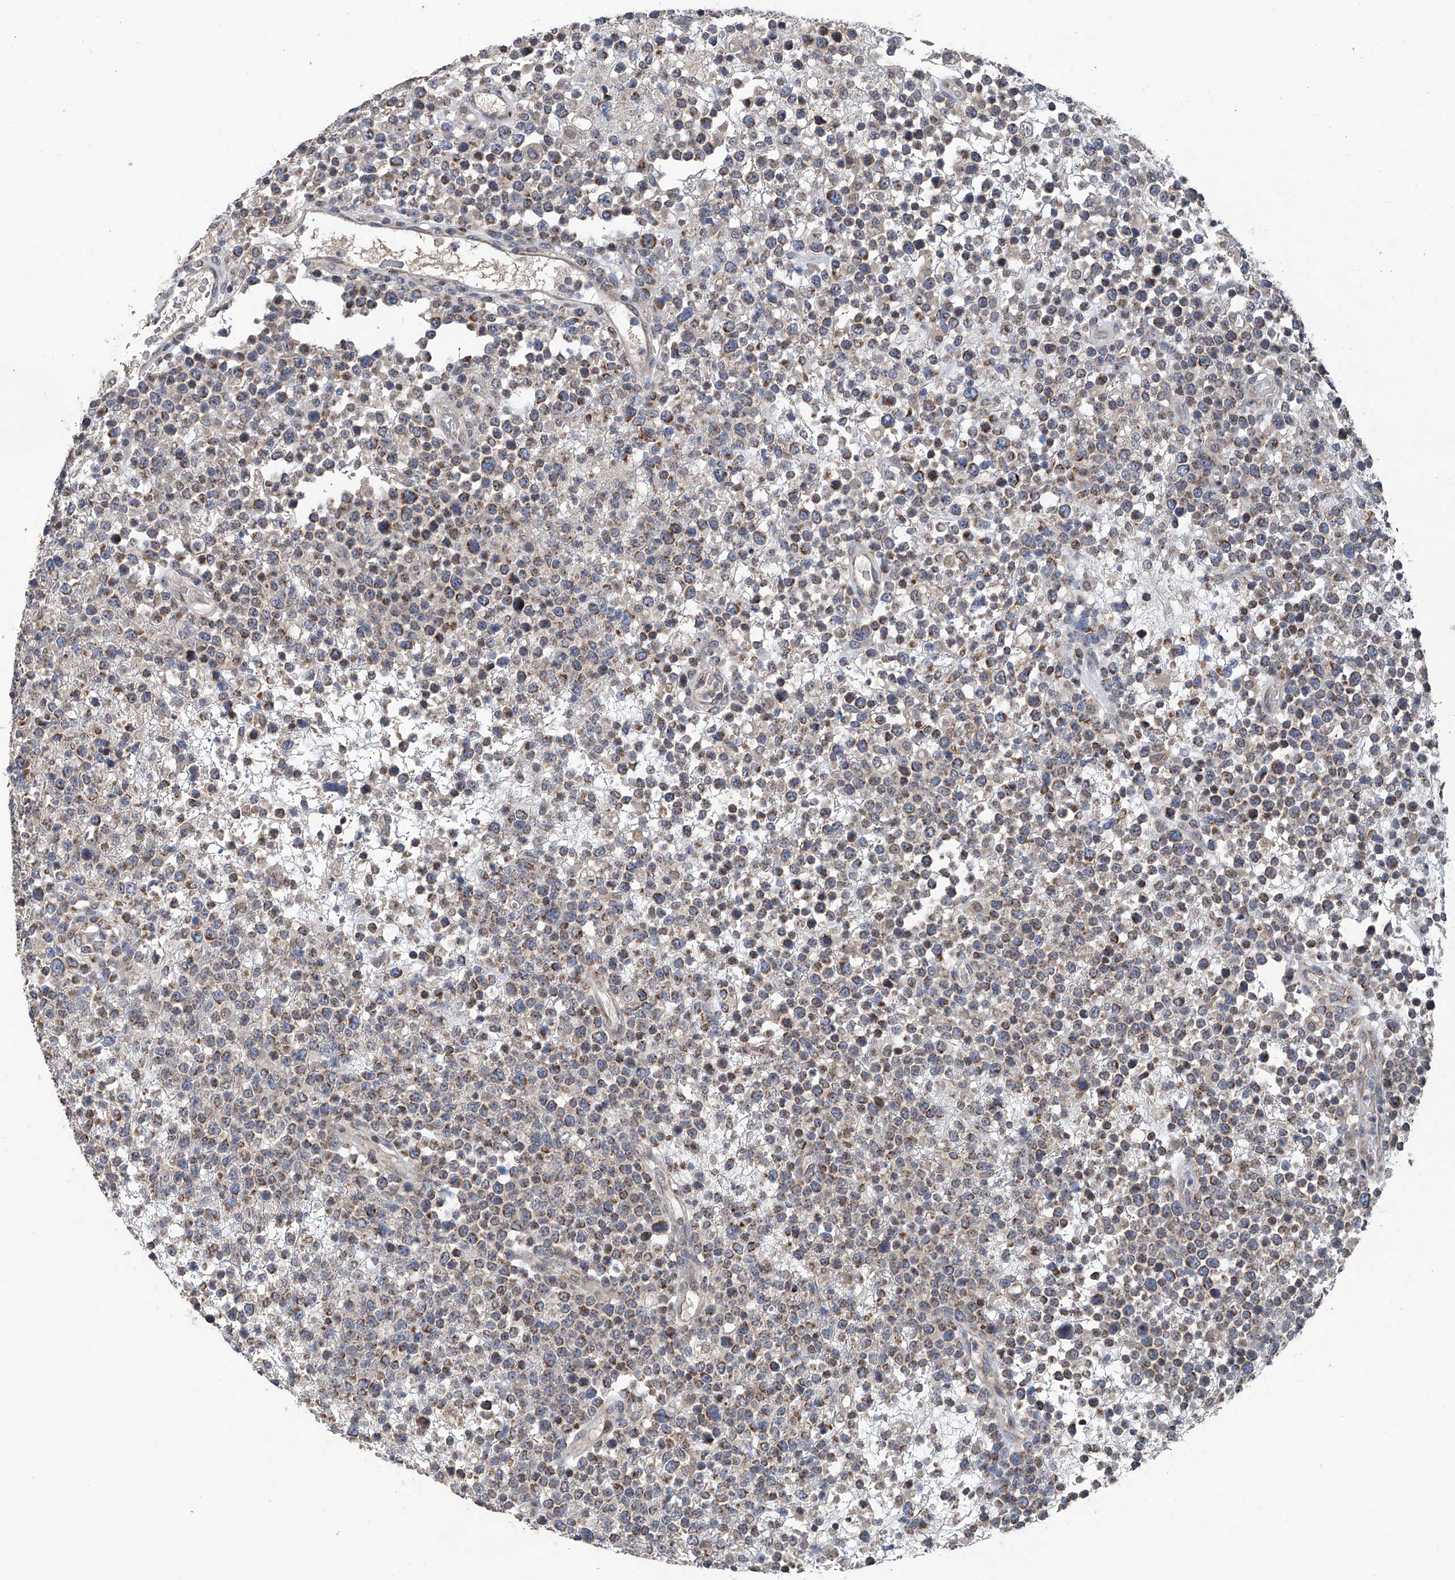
{"staining": {"intensity": "moderate", "quantity": ">75%", "location": "cytoplasmic/membranous"}, "tissue": "lymphoma", "cell_type": "Tumor cells", "image_type": "cancer", "snomed": [{"axis": "morphology", "description": "Malignant lymphoma, non-Hodgkin's type, High grade"}, {"axis": "topography", "description": "Colon"}], "caption": "High-power microscopy captured an IHC photomicrograph of high-grade malignant lymphoma, non-Hodgkin's type, revealing moderate cytoplasmic/membranous positivity in about >75% of tumor cells.", "gene": "BCKDHB", "patient": {"sex": "female", "age": 53}}